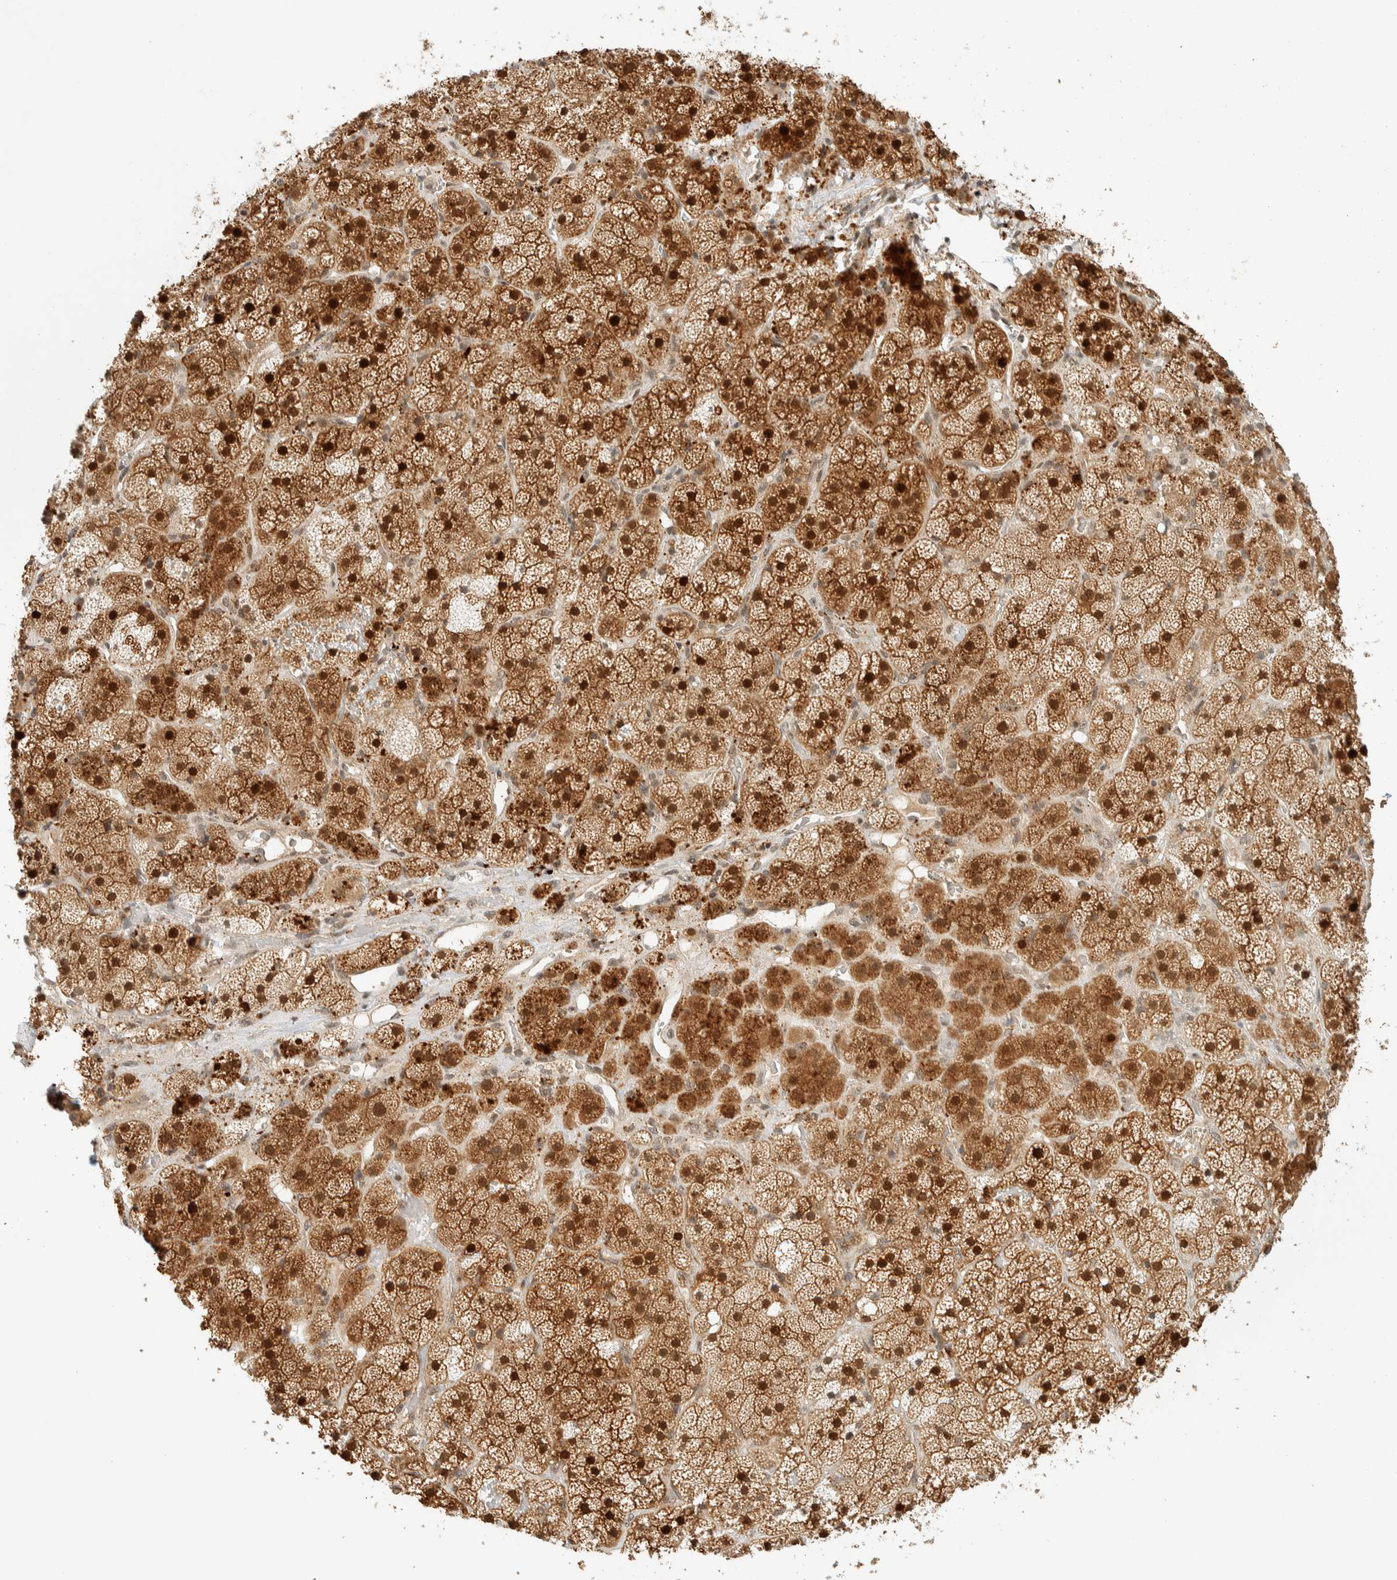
{"staining": {"intensity": "strong", "quantity": ">75%", "location": "cytoplasmic/membranous,nuclear"}, "tissue": "adrenal gland", "cell_type": "Glandular cells", "image_type": "normal", "snomed": [{"axis": "morphology", "description": "Normal tissue, NOS"}, {"axis": "topography", "description": "Adrenal gland"}], "caption": "Protein expression analysis of benign adrenal gland displays strong cytoplasmic/membranous,nuclear expression in about >75% of glandular cells.", "gene": "KIFAP3", "patient": {"sex": "male", "age": 57}}